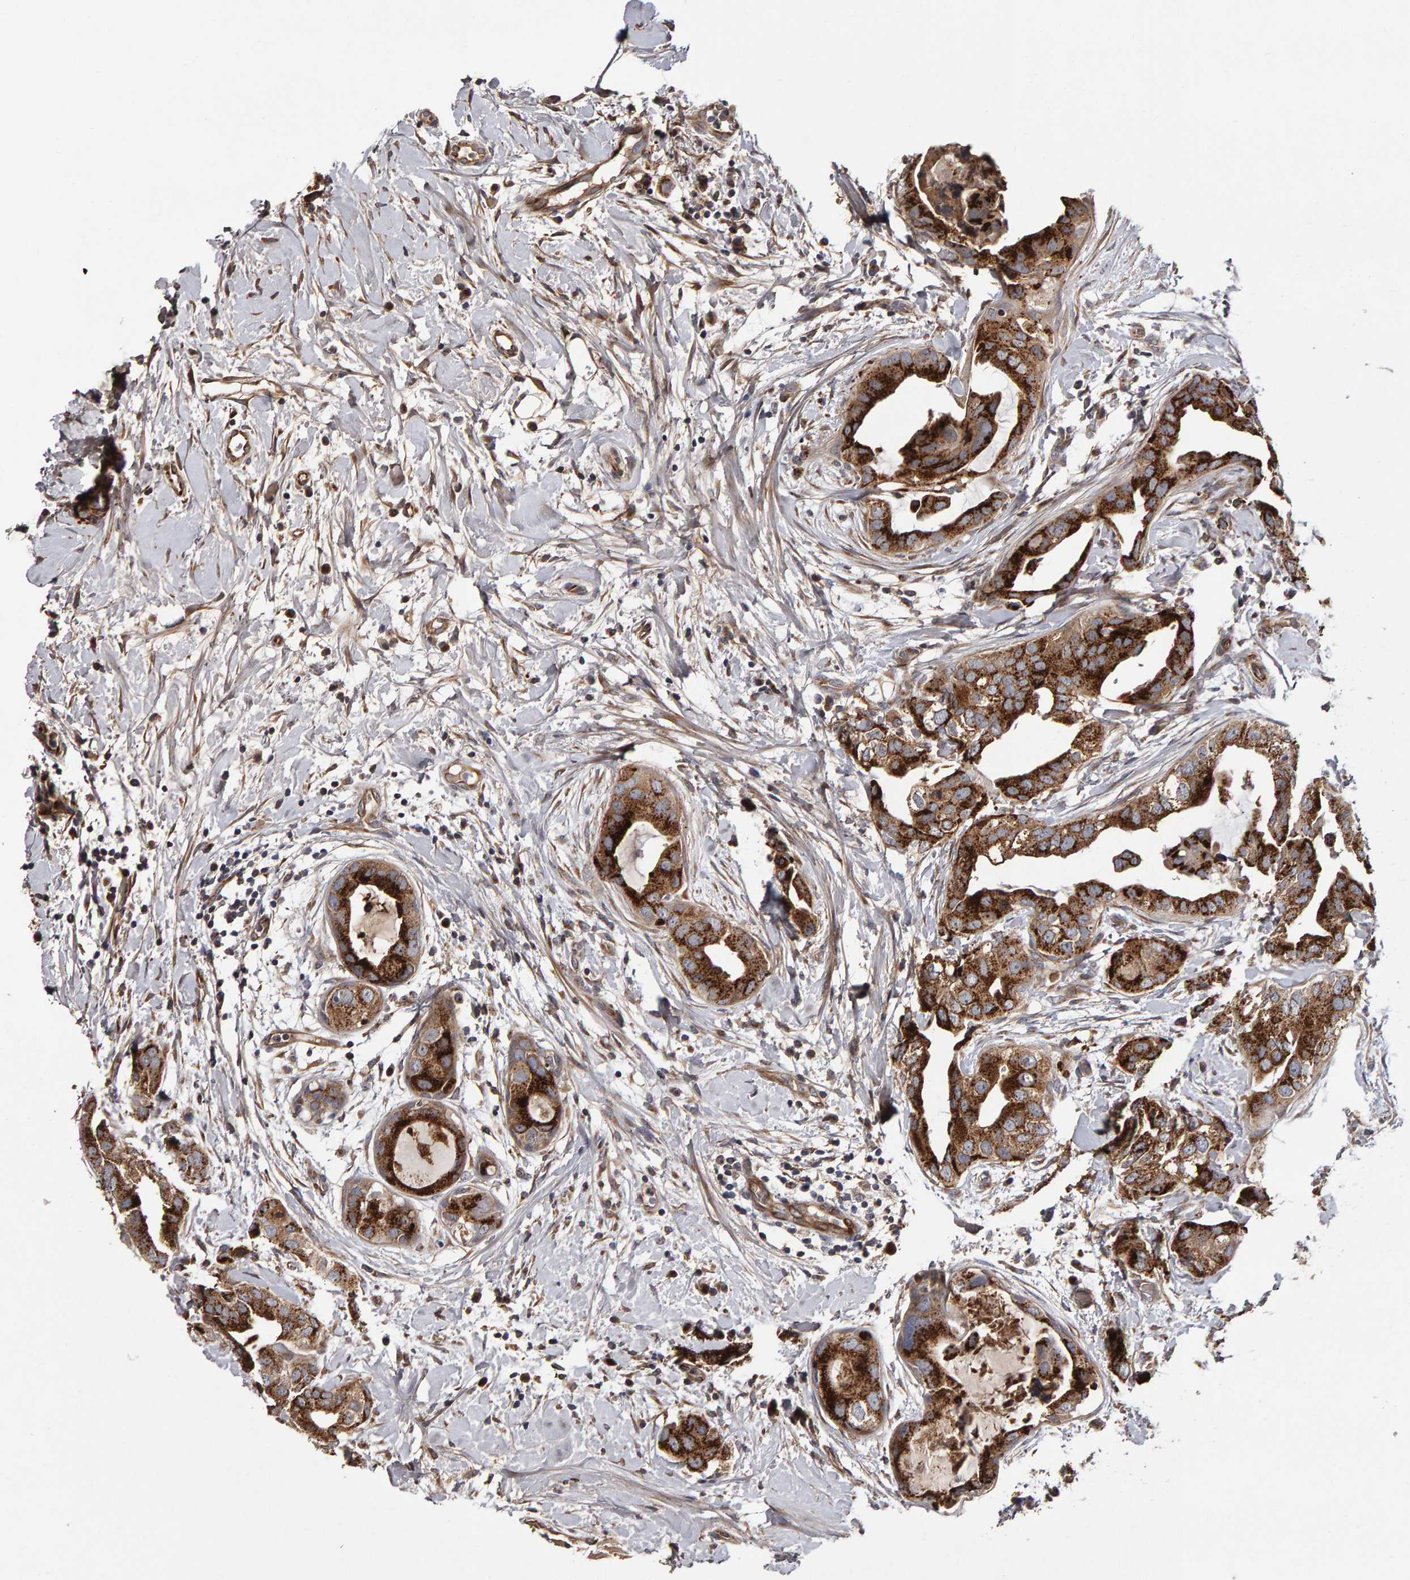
{"staining": {"intensity": "strong", "quantity": ">75%", "location": "cytoplasmic/membranous"}, "tissue": "breast cancer", "cell_type": "Tumor cells", "image_type": "cancer", "snomed": [{"axis": "morphology", "description": "Duct carcinoma"}, {"axis": "topography", "description": "Breast"}], "caption": "An IHC micrograph of neoplastic tissue is shown. Protein staining in brown highlights strong cytoplasmic/membranous positivity in breast cancer (intraductal carcinoma) within tumor cells. The staining was performed using DAB, with brown indicating positive protein expression. Nuclei are stained blue with hematoxylin.", "gene": "CANT1", "patient": {"sex": "female", "age": 40}}